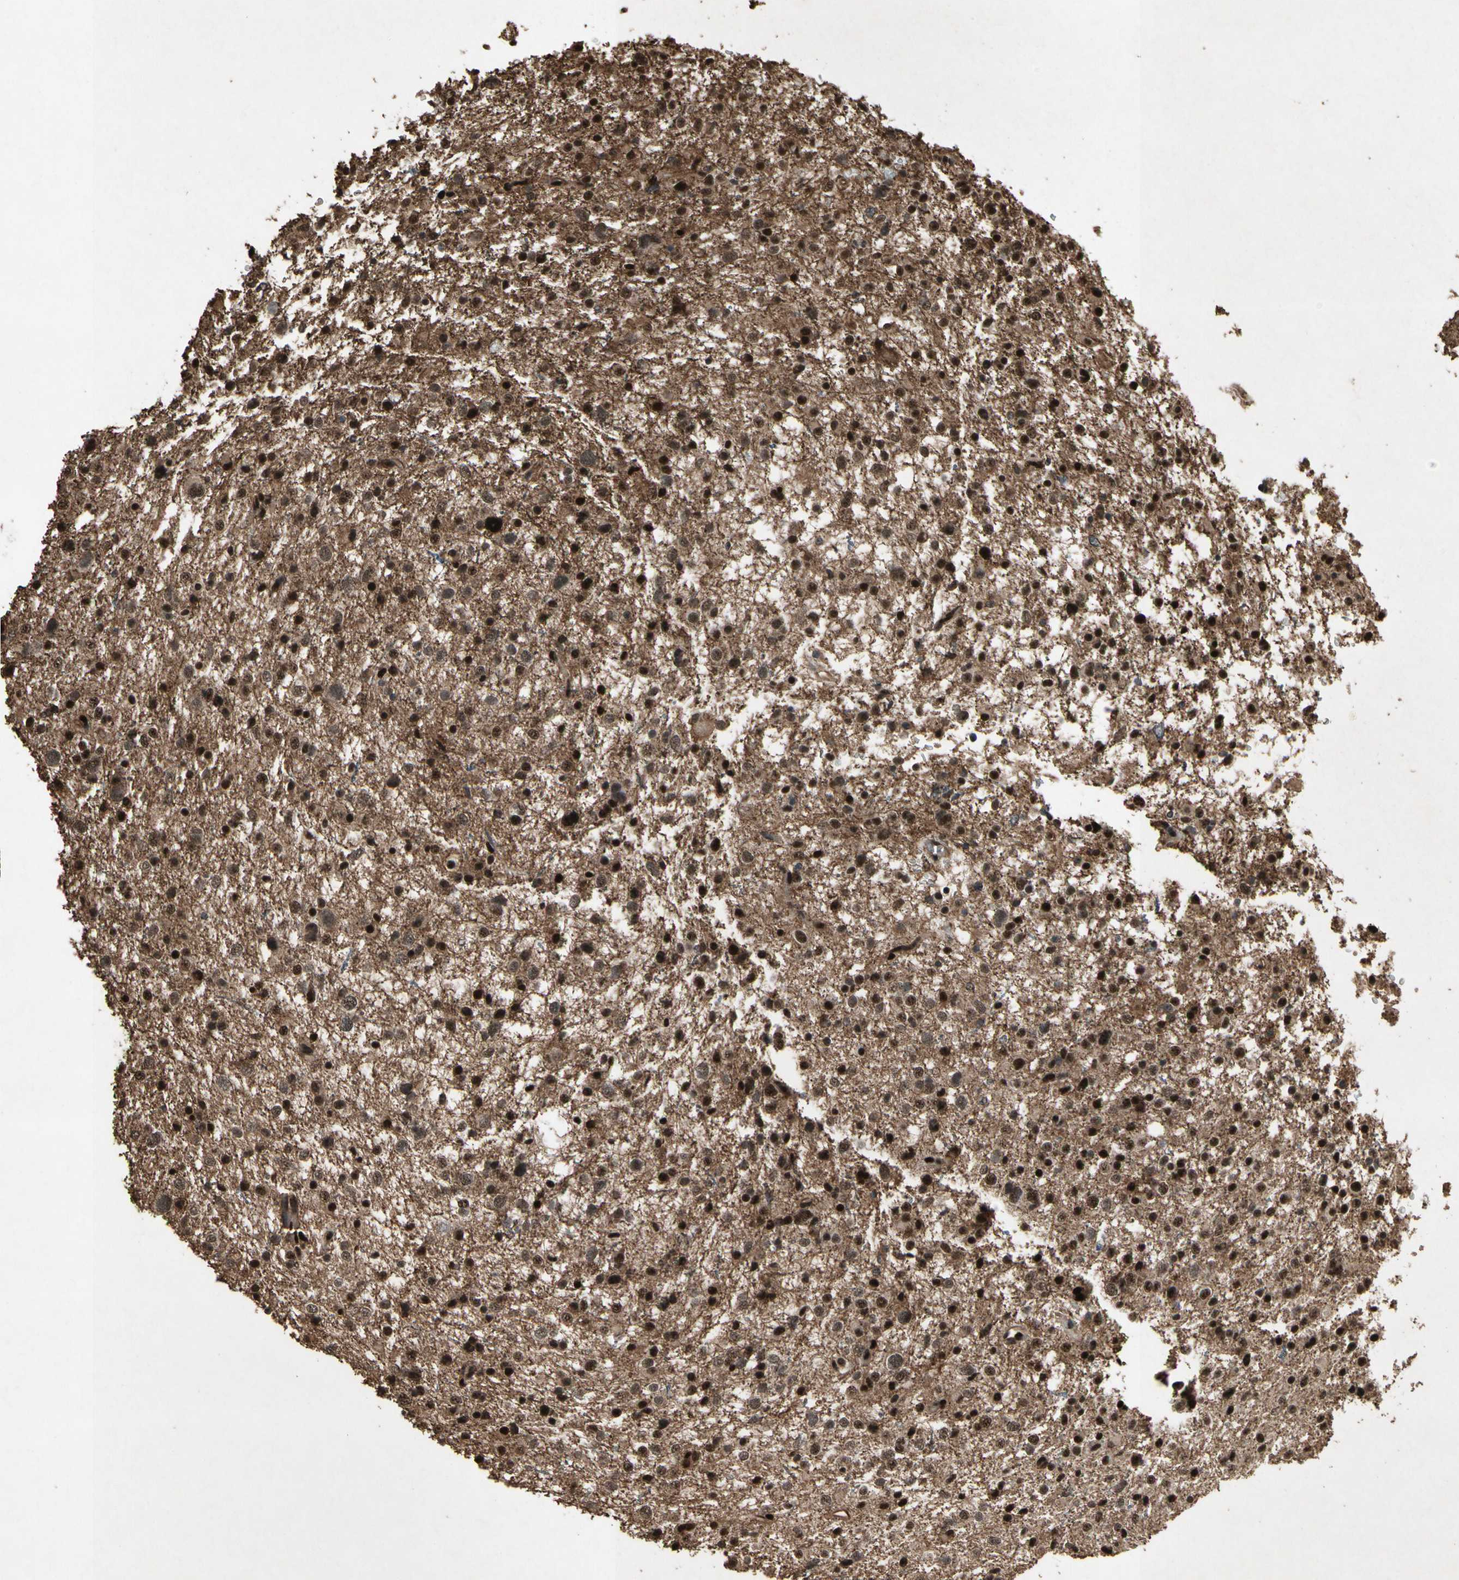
{"staining": {"intensity": "strong", "quantity": ">75%", "location": "nuclear"}, "tissue": "glioma", "cell_type": "Tumor cells", "image_type": "cancer", "snomed": [{"axis": "morphology", "description": "Glioma, malignant, Low grade"}, {"axis": "topography", "description": "Brain"}], "caption": "High-power microscopy captured an immunohistochemistry (IHC) histopathology image of glioma, revealing strong nuclear positivity in about >75% of tumor cells.", "gene": "TBX2", "patient": {"sex": "female", "age": 37}}